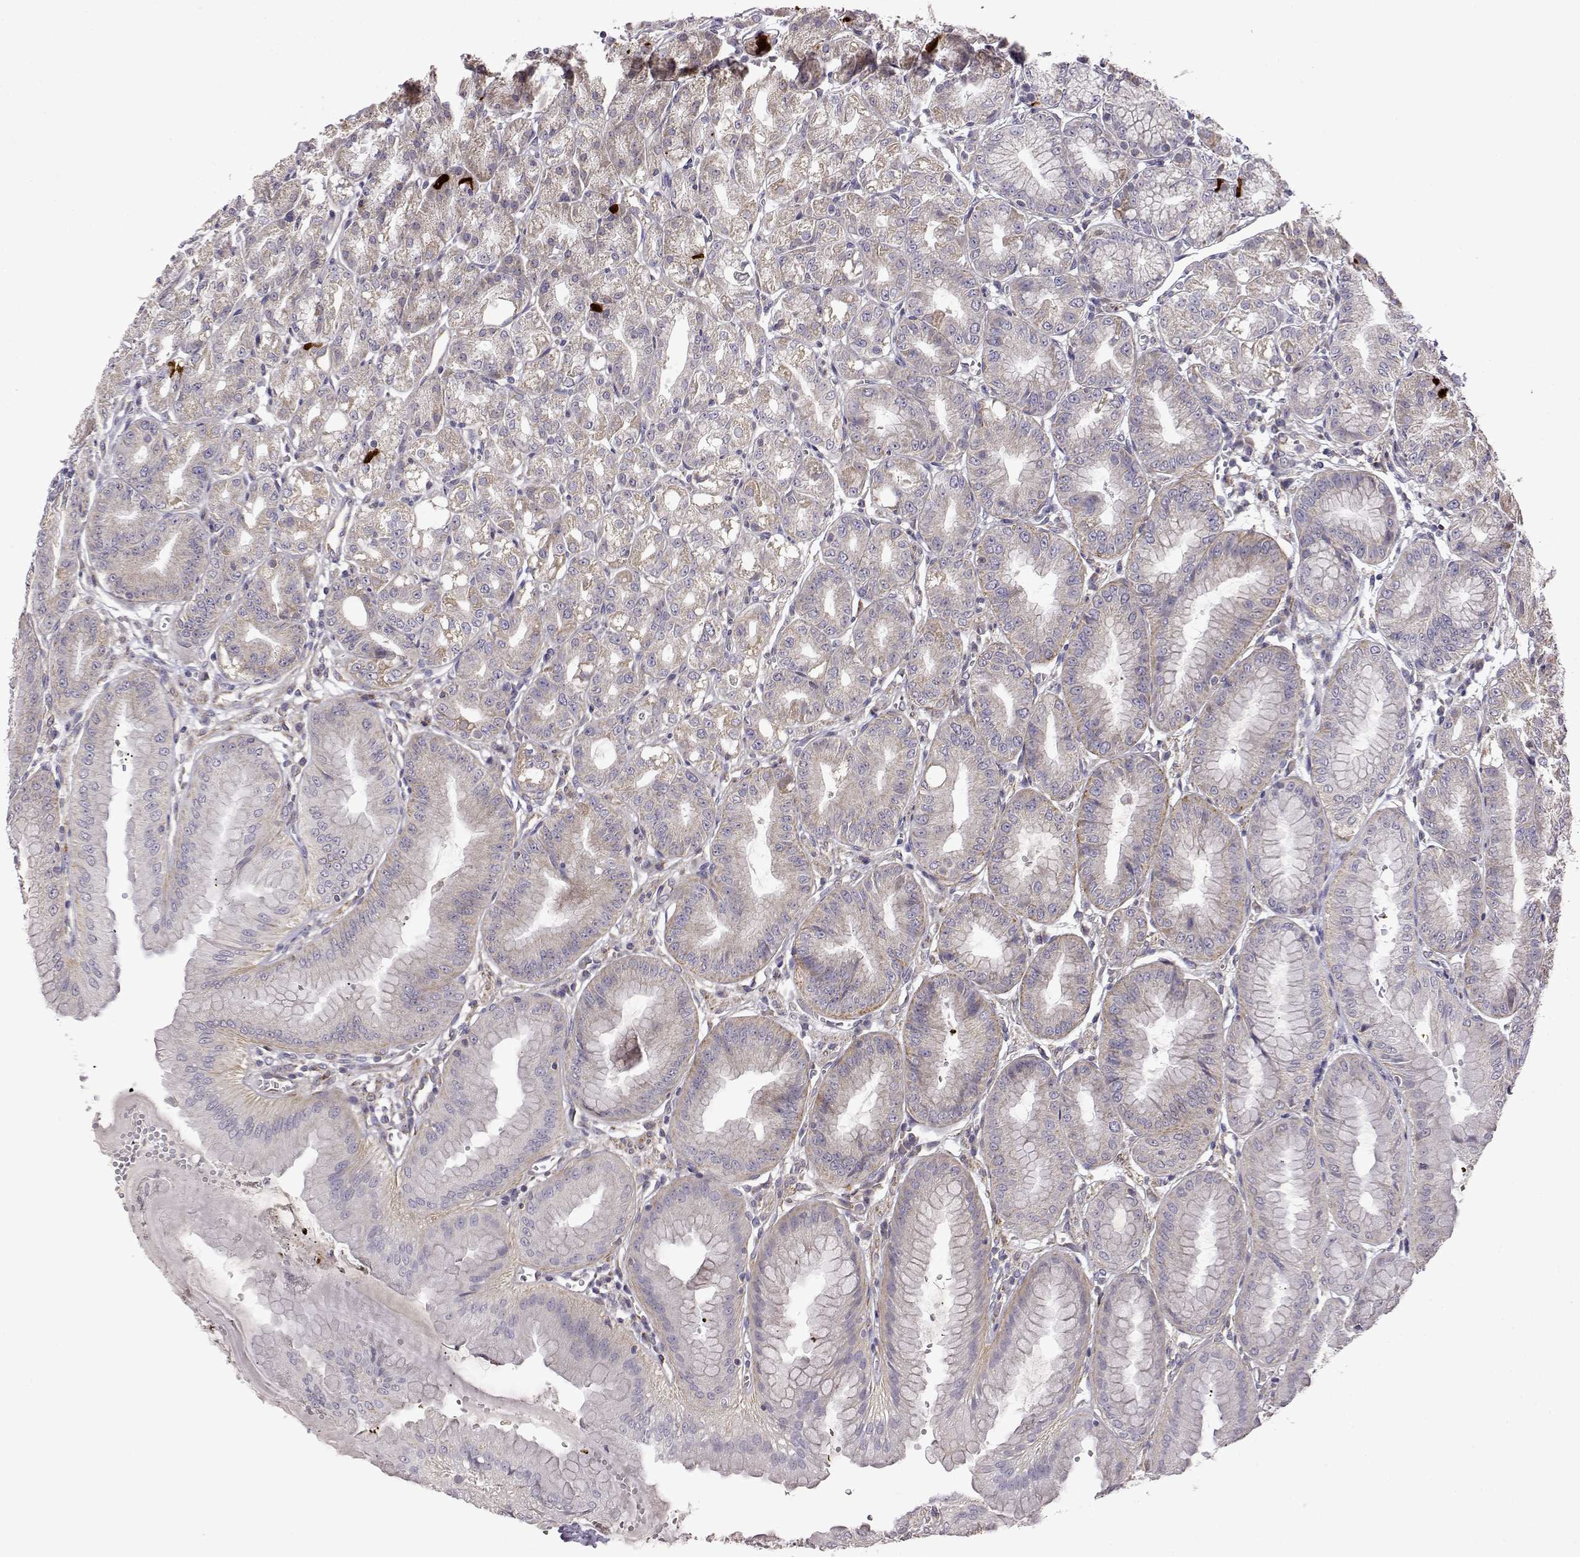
{"staining": {"intensity": "moderate", "quantity": "<25%", "location": "cytoplasmic/membranous"}, "tissue": "stomach", "cell_type": "Glandular cells", "image_type": "normal", "snomed": [{"axis": "morphology", "description": "Normal tissue, NOS"}, {"axis": "topography", "description": "Stomach, lower"}], "caption": "The immunohistochemical stain highlights moderate cytoplasmic/membranous positivity in glandular cells of unremarkable stomach.", "gene": "DDC", "patient": {"sex": "male", "age": 71}}